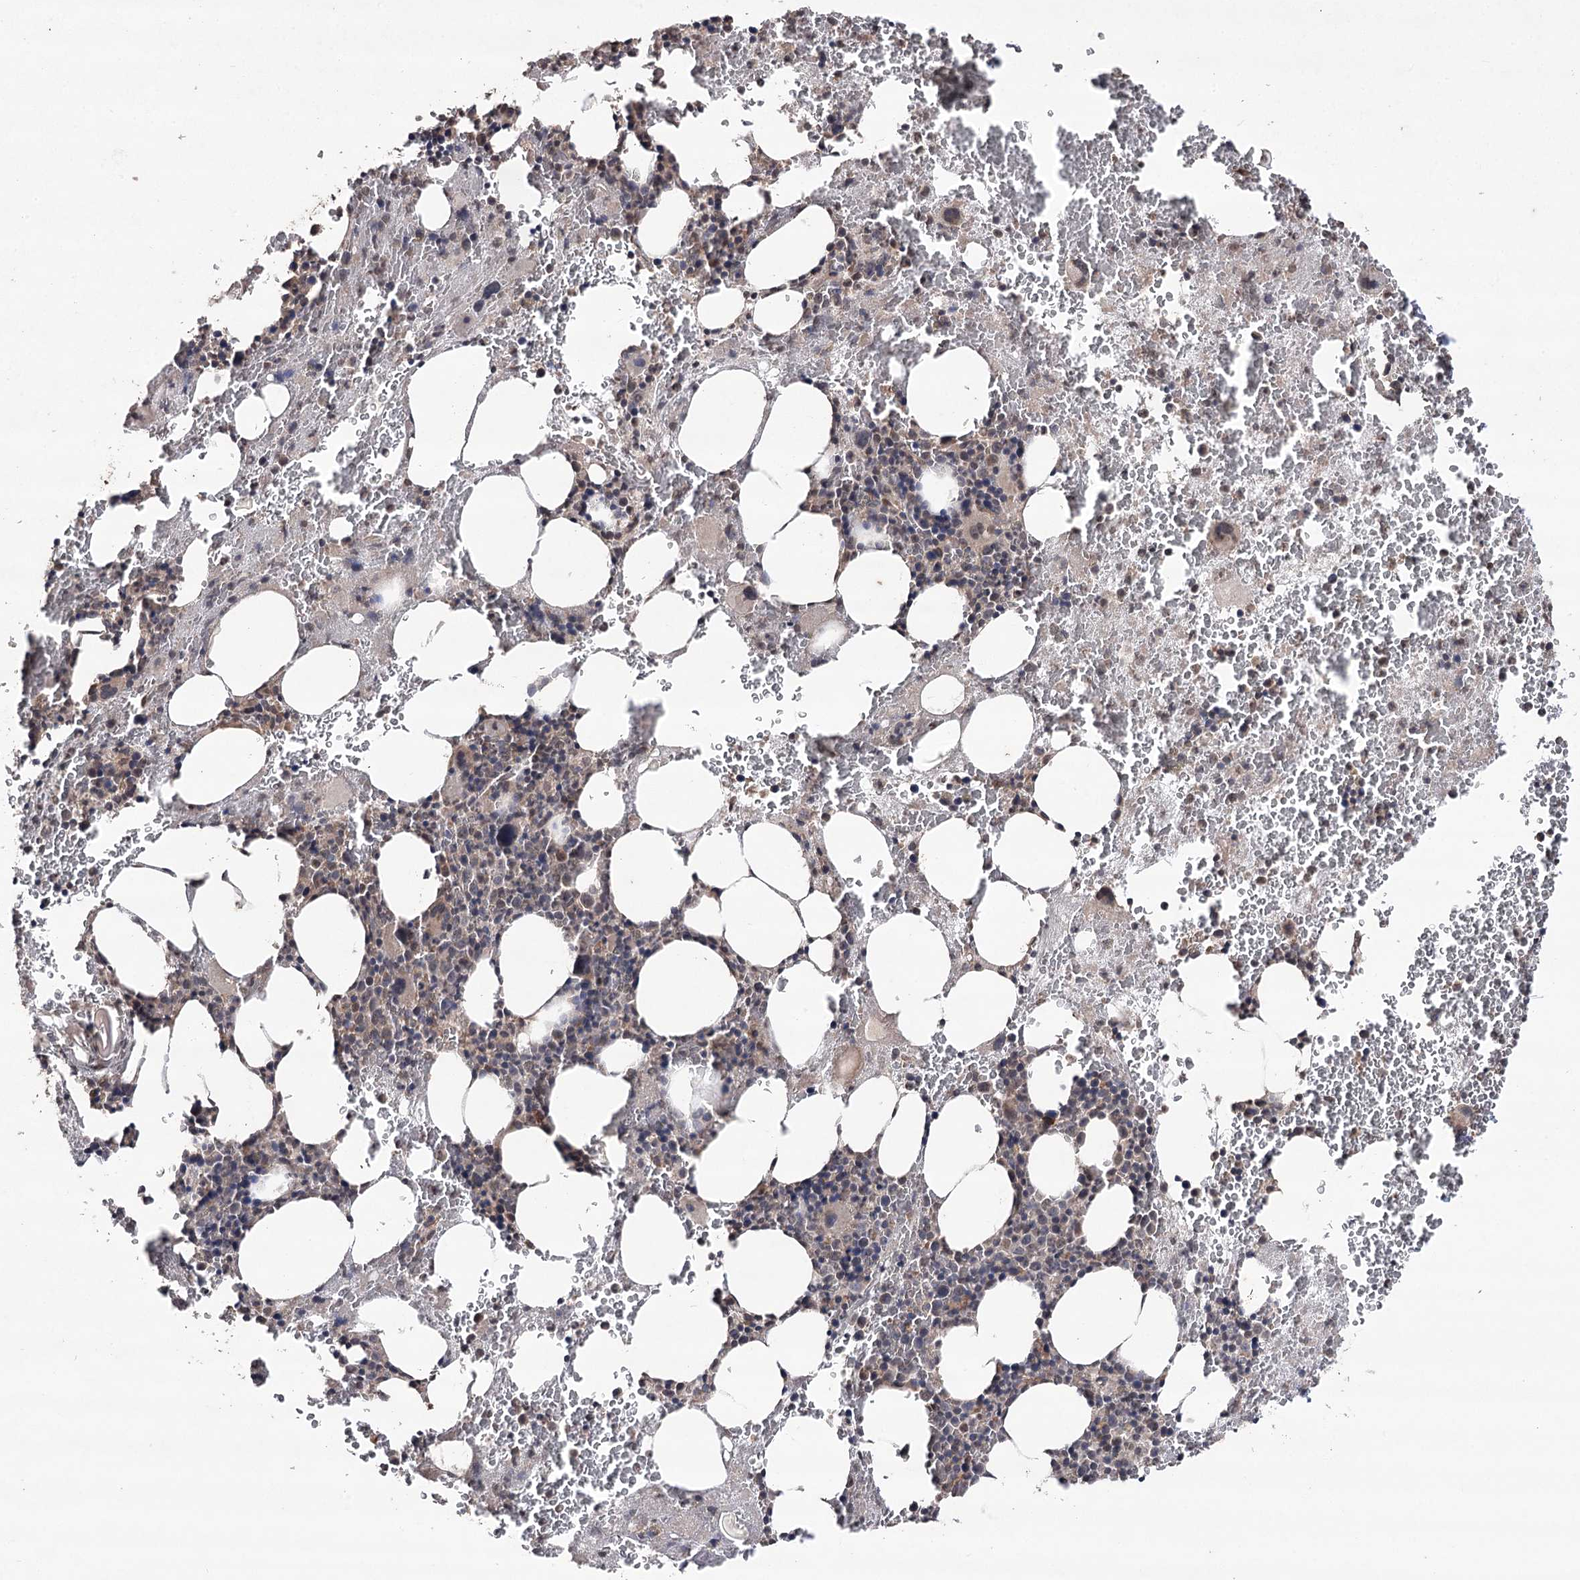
{"staining": {"intensity": "moderate", "quantity": "<25%", "location": "cytoplasmic/membranous,nuclear"}, "tissue": "bone marrow", "cell_type": "Hematopoietic cells", "image_type": "normal", "snomed": [{"axis": "morphology", "description": "Normal tissue, NOS"}, {"axis": "topography", "description": "Bone marrow"}], "caption": "Immunohistochemistry photomicrograph of benign bone marrow stained for a protein (brown), which demonstrates low levels of moderate cytoplasmic/membranous,nuclear positivity in approximately <25% of hematopoietic cells.", "gene": "ATG14", "patient": {"sex": "male", "age": 36}}